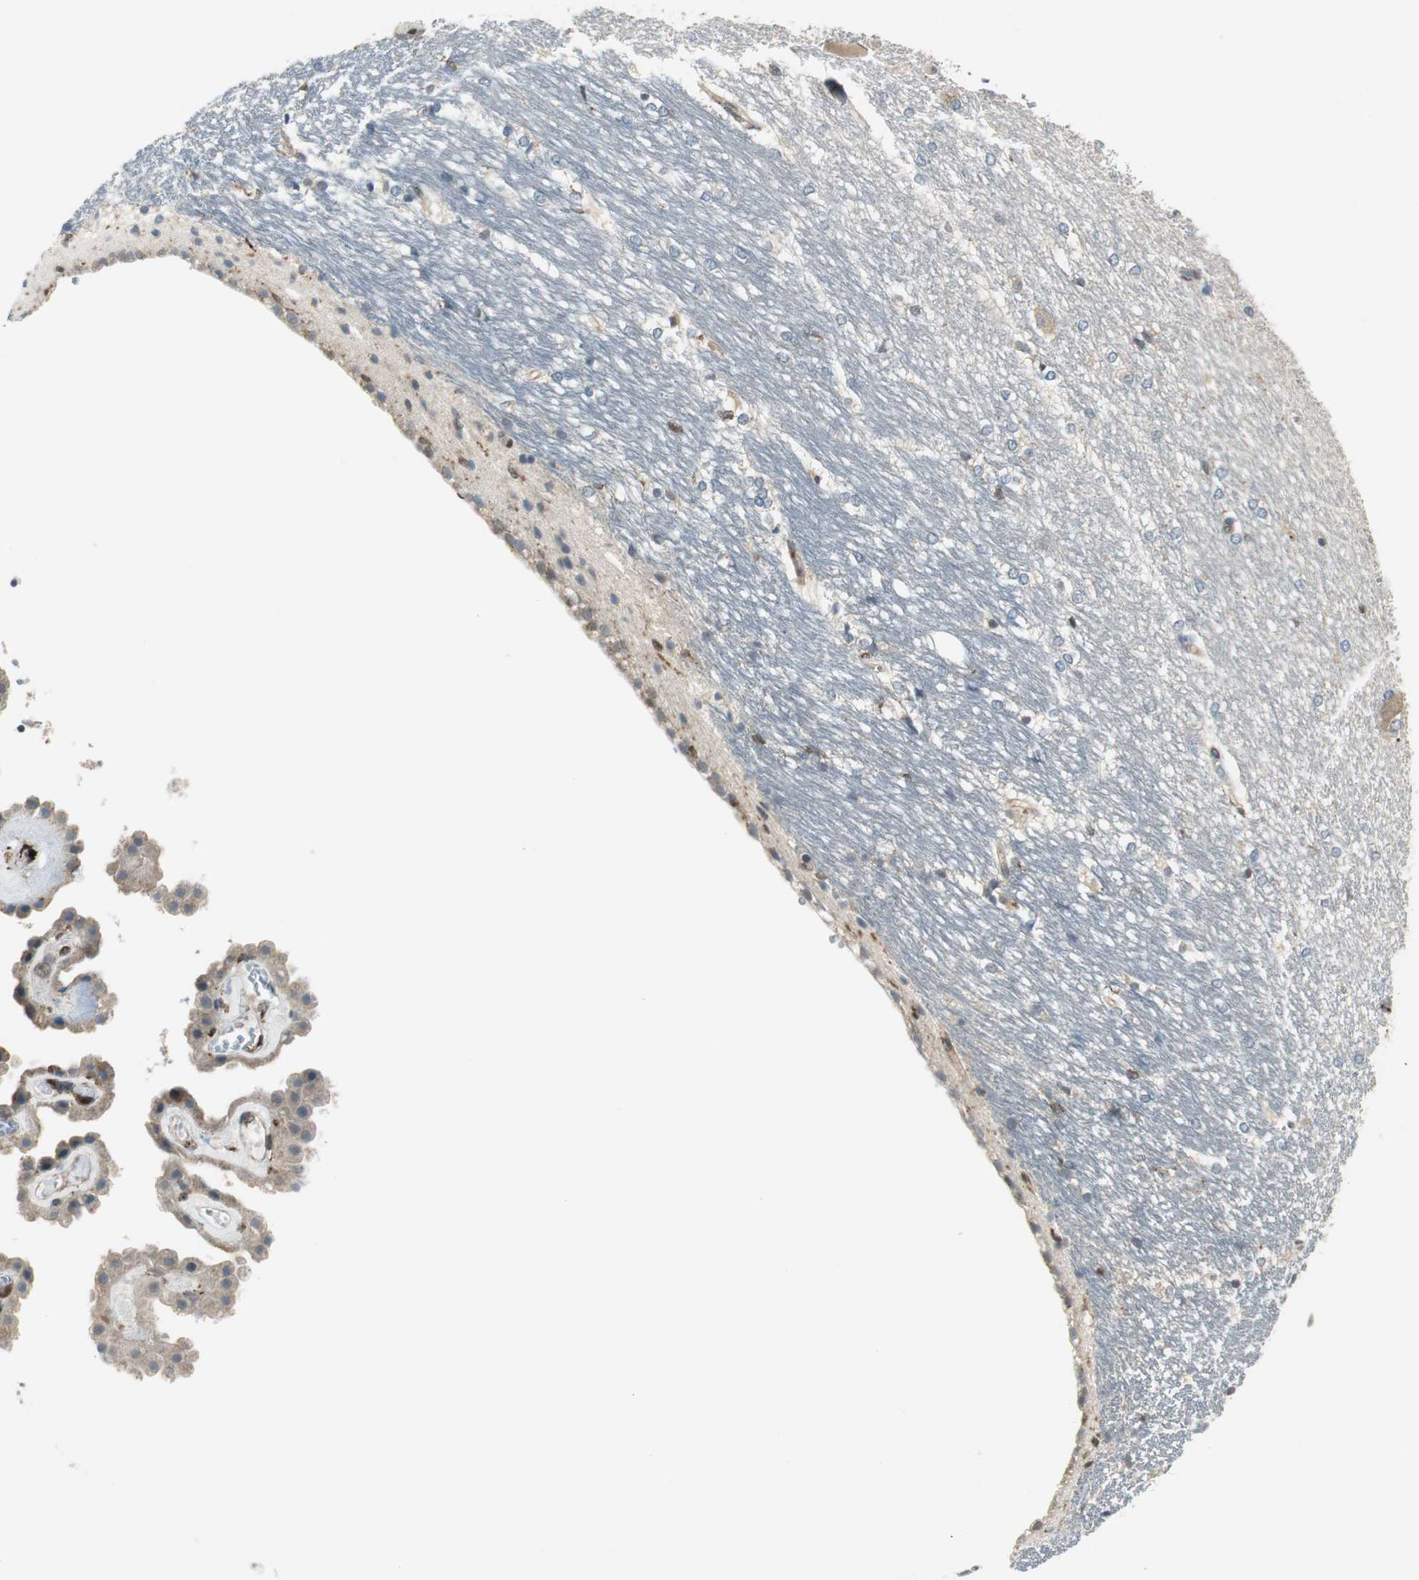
{"staining": {"intensity": "weak", "quantity": "<25%", "location": "cytoplasmic/membranous"}, "tissue": "hippocampus", "cell_type": "Glial cells", "image_type": "normal", "snomed": [{"axis": "morphology", "description": "Normal tissue, NOS"}, {"axis": "topography", "description": "Hippocampus"}], "caption": "Glial cells show no significant protein expression in unremarkable hippocampus. (Stains: DAB (3,3'-diaminobenzidine) immunohistochemistry (IHC) with hematoxylin counter stain, Microscopy: brightfield microscopy at high magnification).", "gene": "NCK1", "patient": {"sex": "female", "age": 19}}